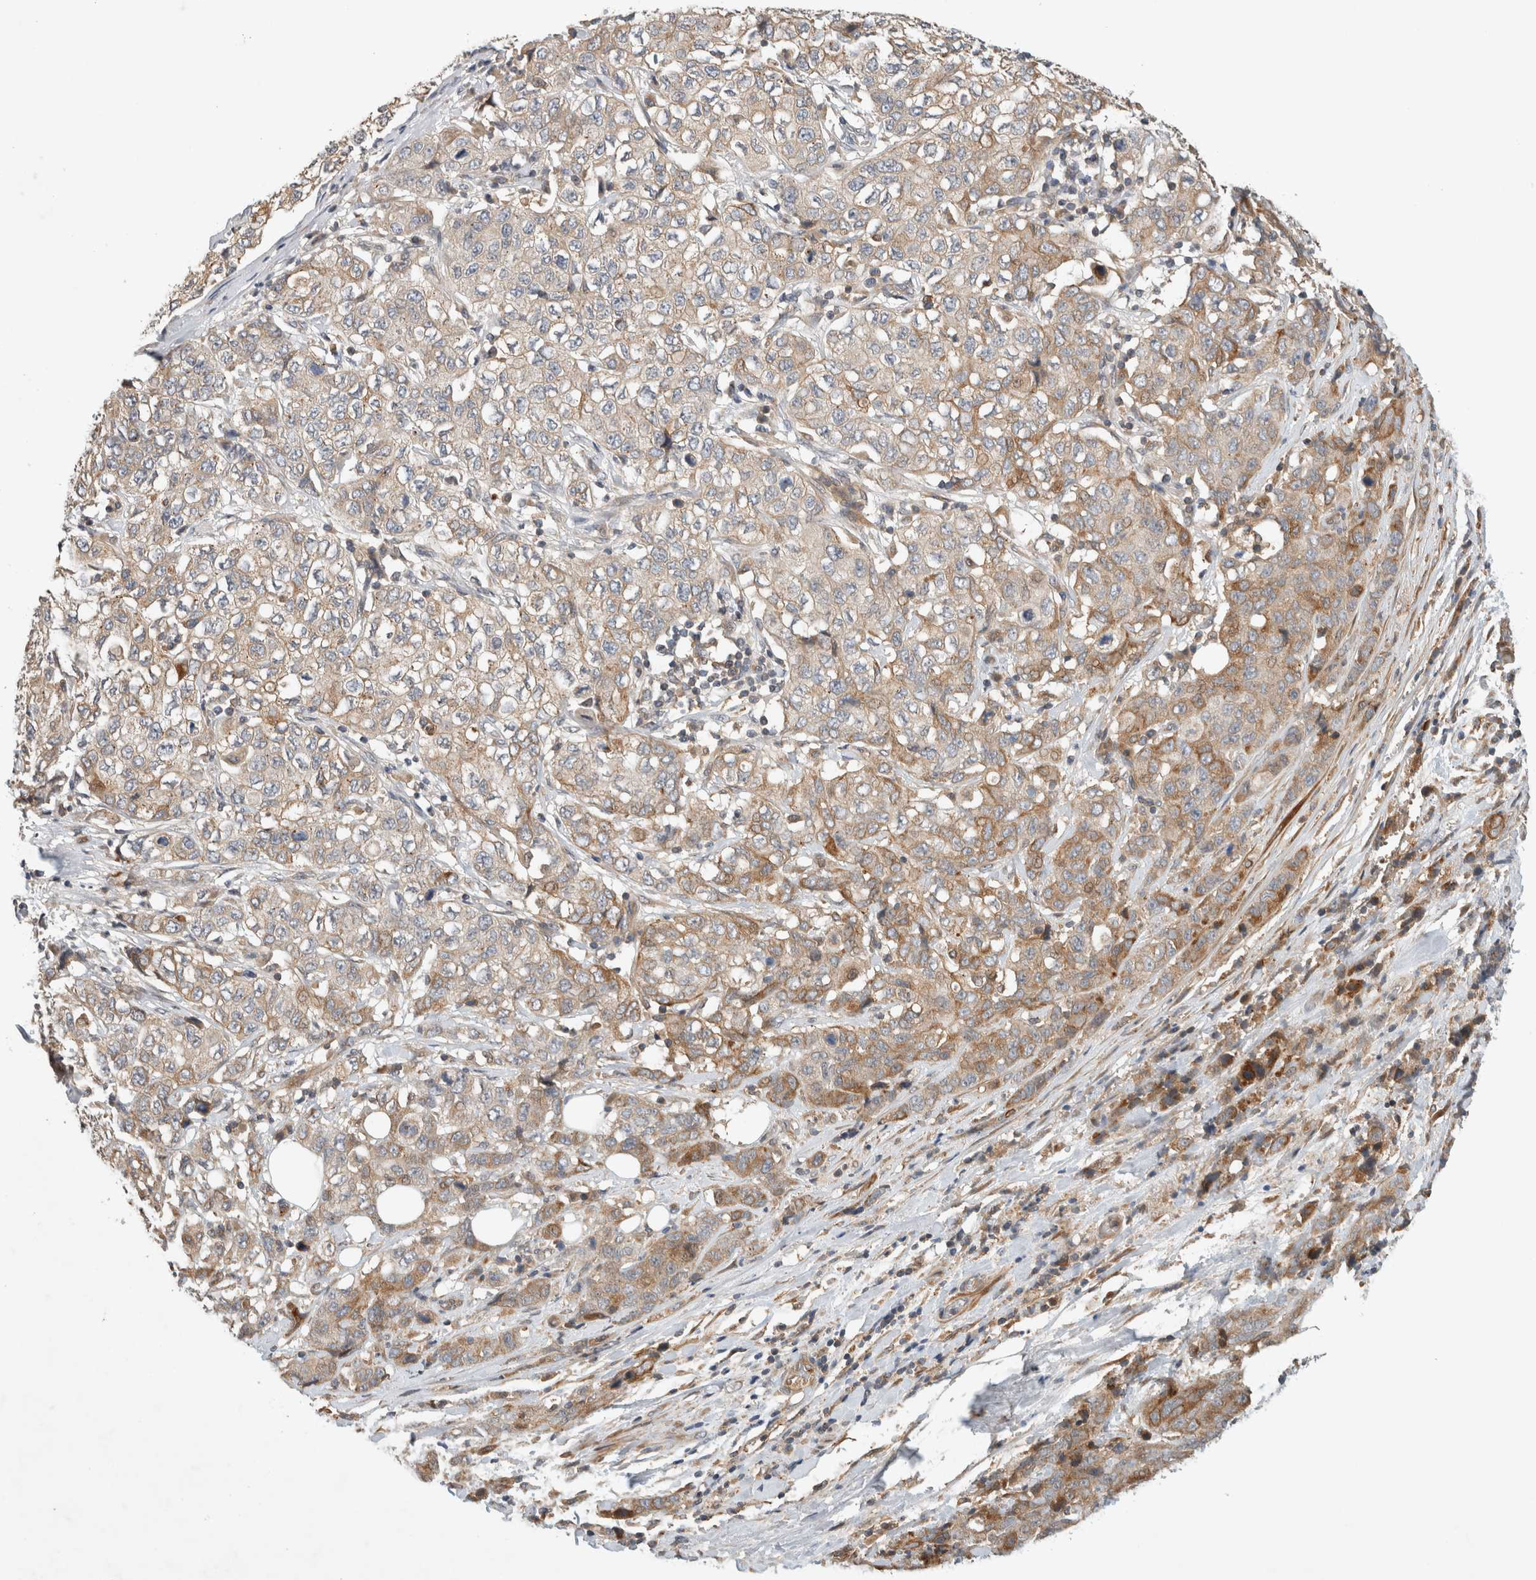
{"staining": {"intensity": "moderate", "quantity": "25%-75%", "location": "cytoplasmic/membranous"}, "tissue": "stomach cancer", "cell_type": "Tumor cells", "image_type": "cancer", "snomed": [{"axis": "morphology", "description": "Adenocarcinoma, NOS"}, {"axis": "topography", "description": "Stomach"}], "caption": "This is a histology image of IHC staining of adenocarcinoma (stomach), which shows moderate positivity in the cytoplasmic/membranous of tumor cells.", "gene": "ARMC9", "patient": {"sex": "male", "age": 48}}